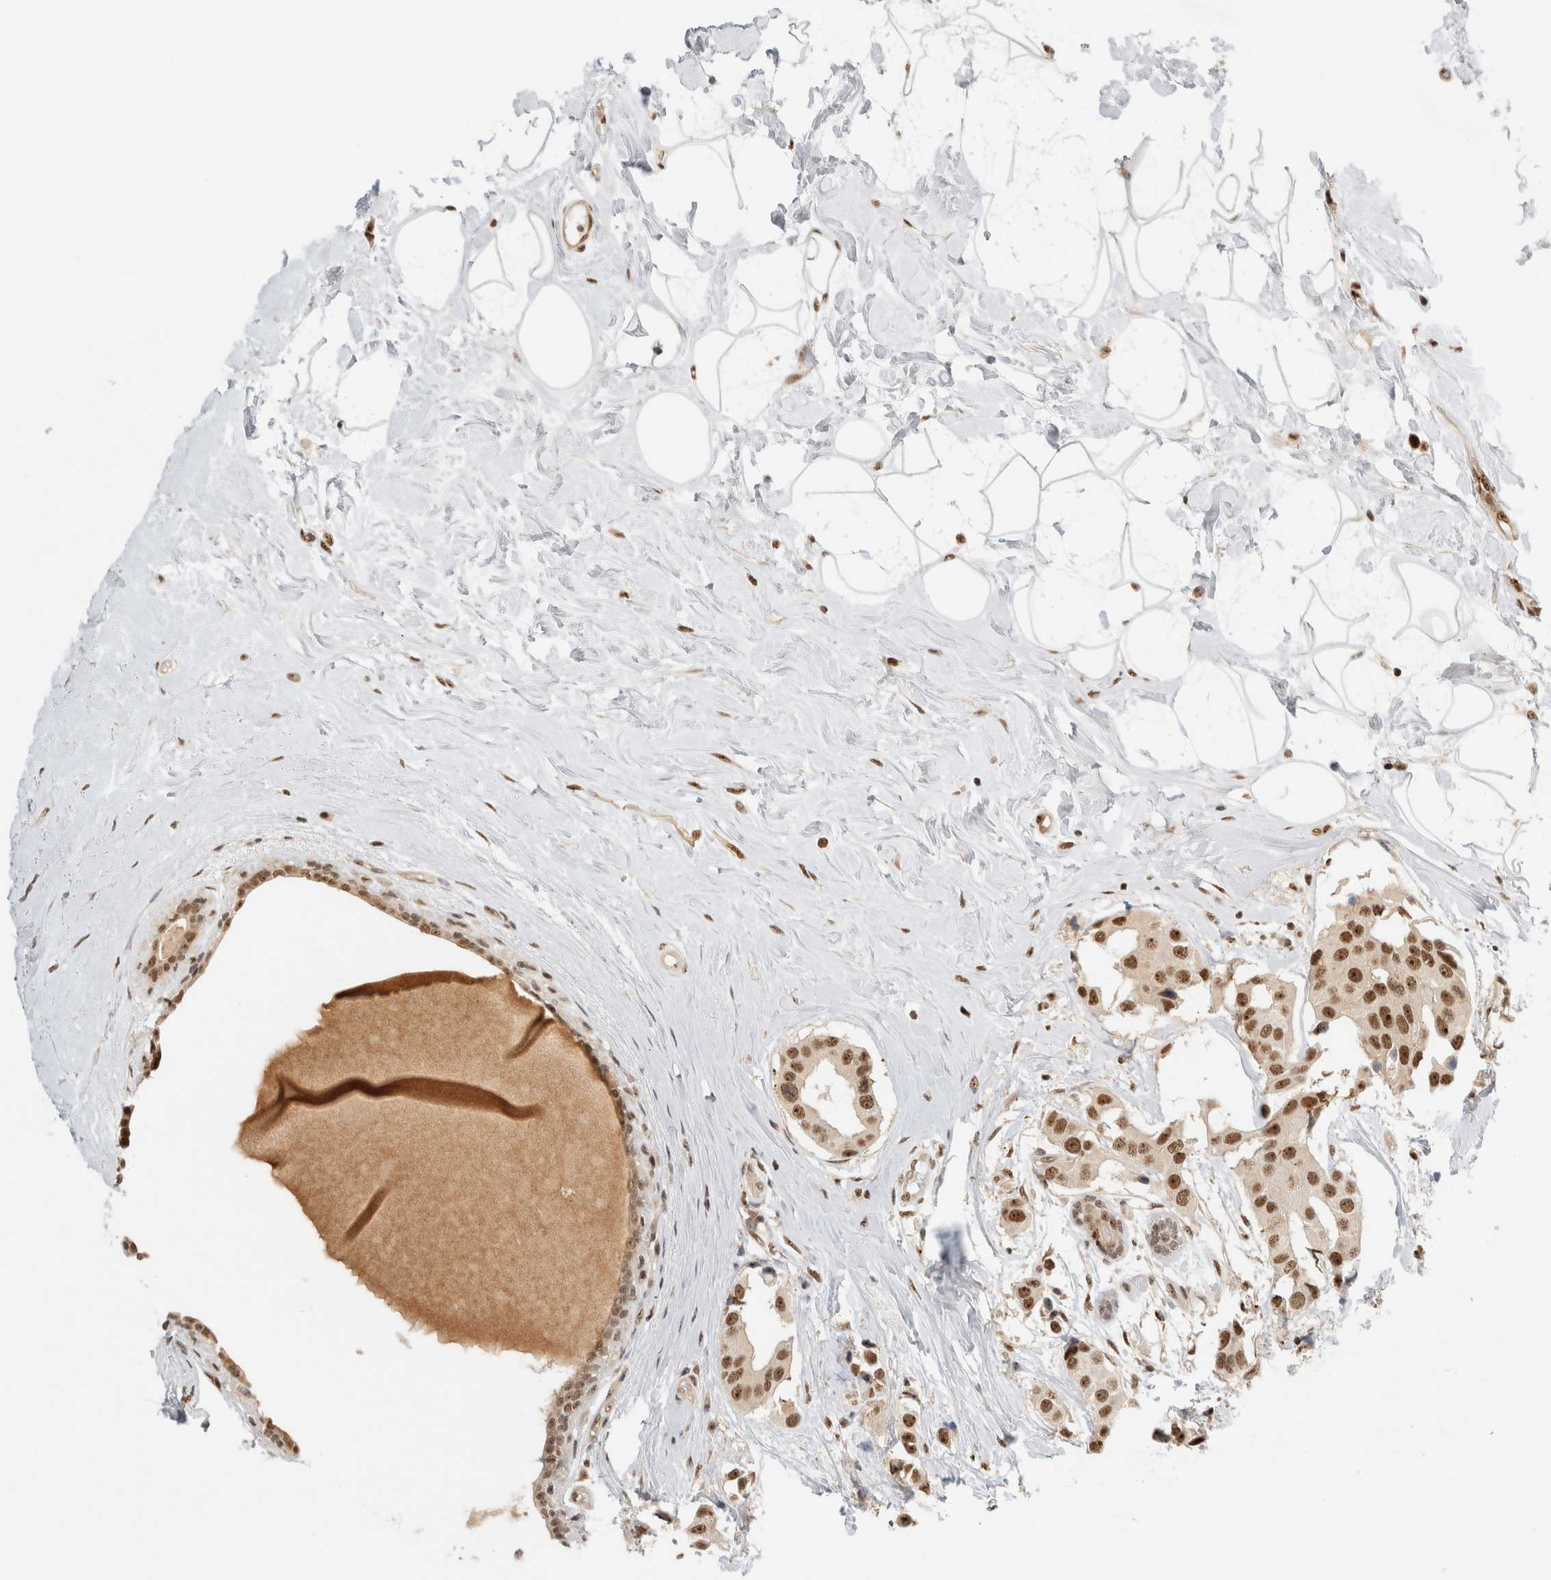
{"staining": {"intensity": "strong", "quantity": ">75%", "location": "nuclear"}, "tissue": "breast cancer", "cell_type": "Tumor cells", "image_type": "cancer", "snomed": [{"axis": "morphology", "description": "Normal tissue, NOS"}, {"axis": "morphology", "description": "Duct carcinoma"}, {"axis": "topography", "description": "Breast"}], "caption": "There is high levels of strong nuclear positivity in tumor cells of breast cancer, as demonstrated by immunohistochemical staining (brown color).", "gene": "EBNA1BP2", "patient": {"sex": "female", "age": 39}}